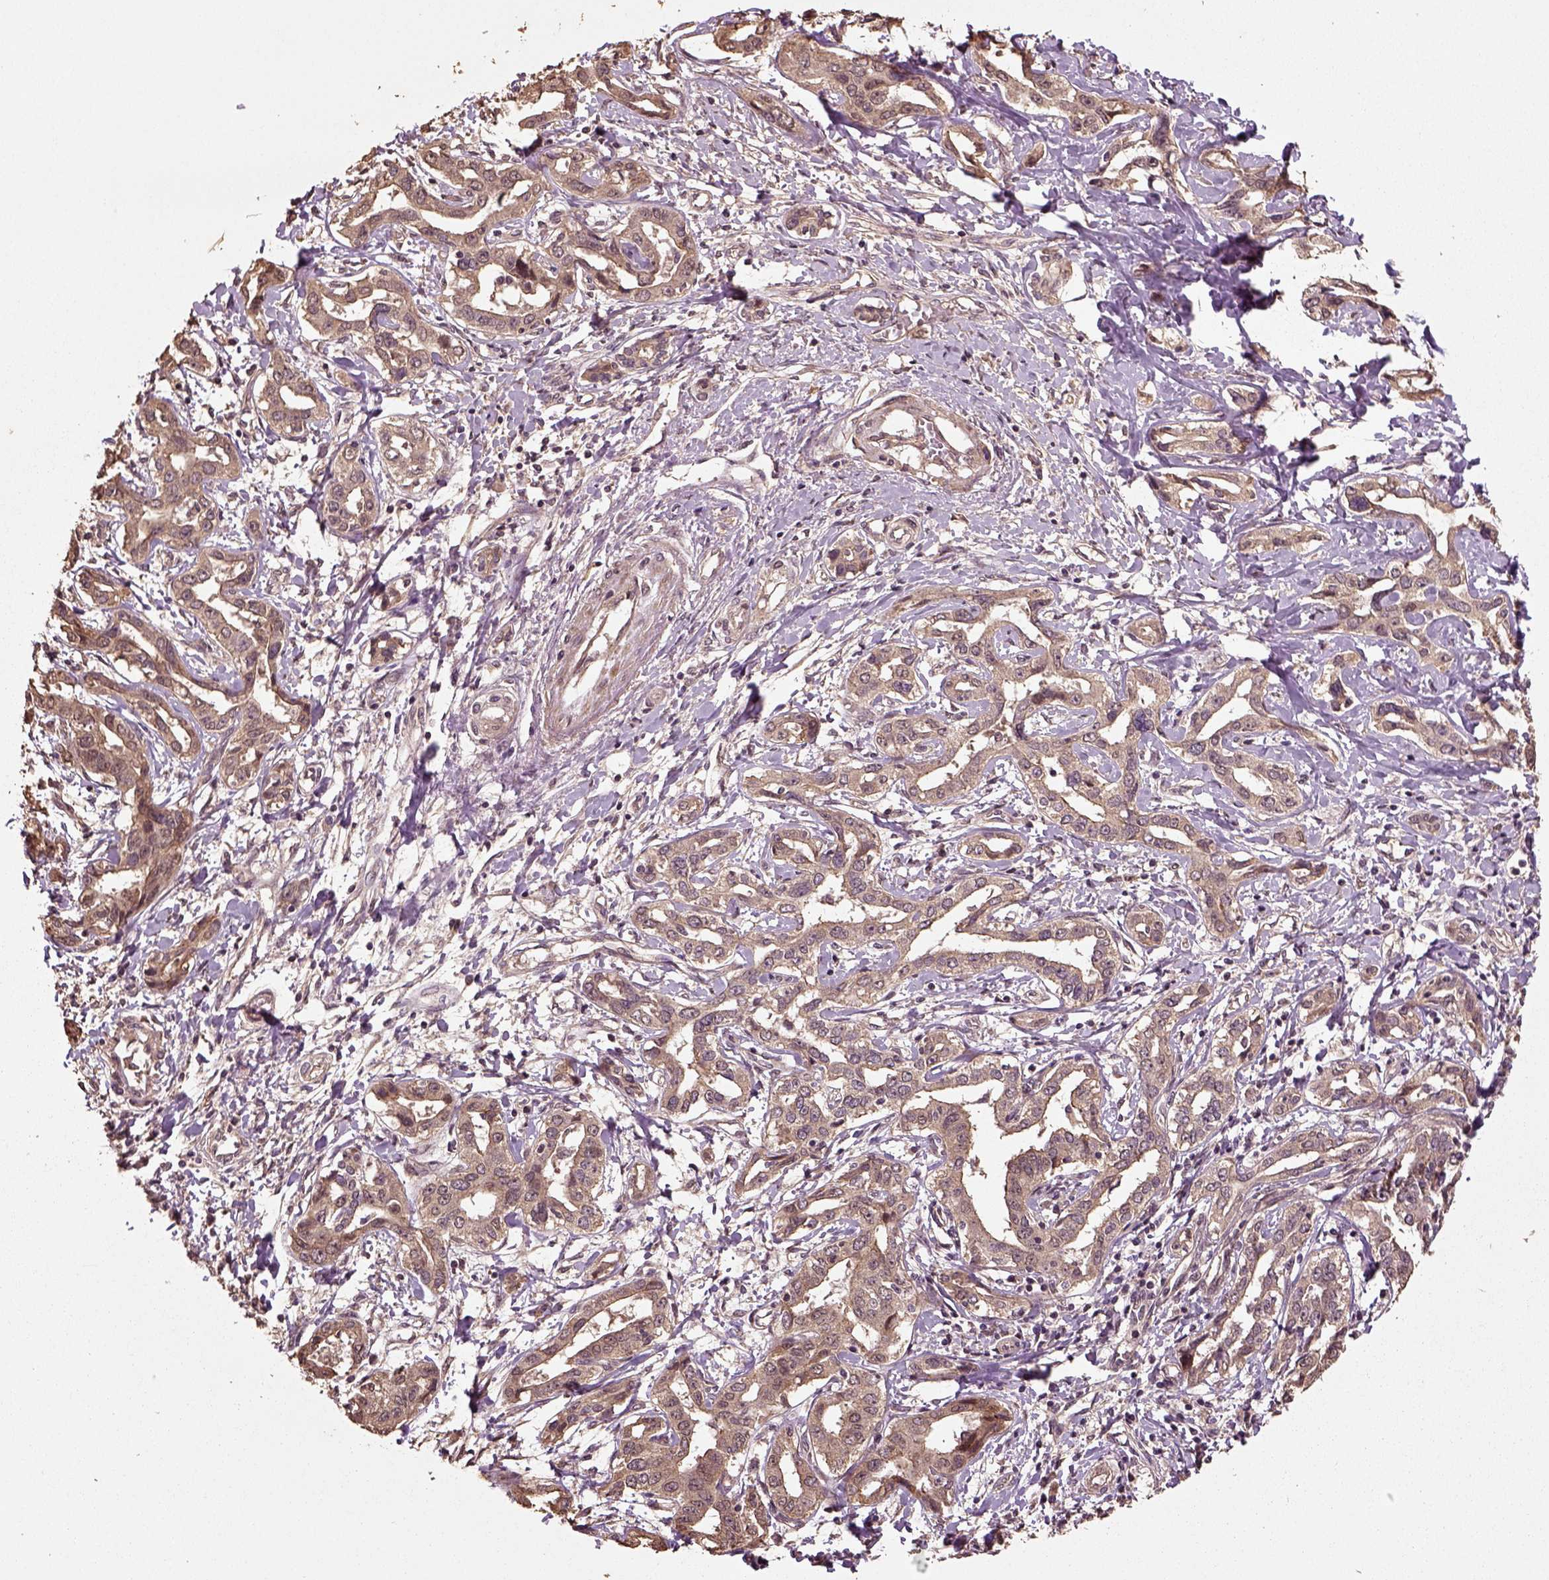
{"staining": {"intensity": "moderate", "quantity": ">75%", "location": "cytoplasmic/membranous"}, "tissue": "liver cancer", "cell_type": "Tumor cells", "image_type": "cancer", "snomed": [{"axis": "morphology", "description": "Cholangiocarcinoma"}, {"axis": "topography", "description": "Liver"}], "caption": "Liver cancer (cholangiocarcinoma) tissue displays moderate cytoplasmic/membranous positivity in about >75% of tumor cells", "gene": "ERV3-1", "patient": {"sex": "male", "age": 59}}